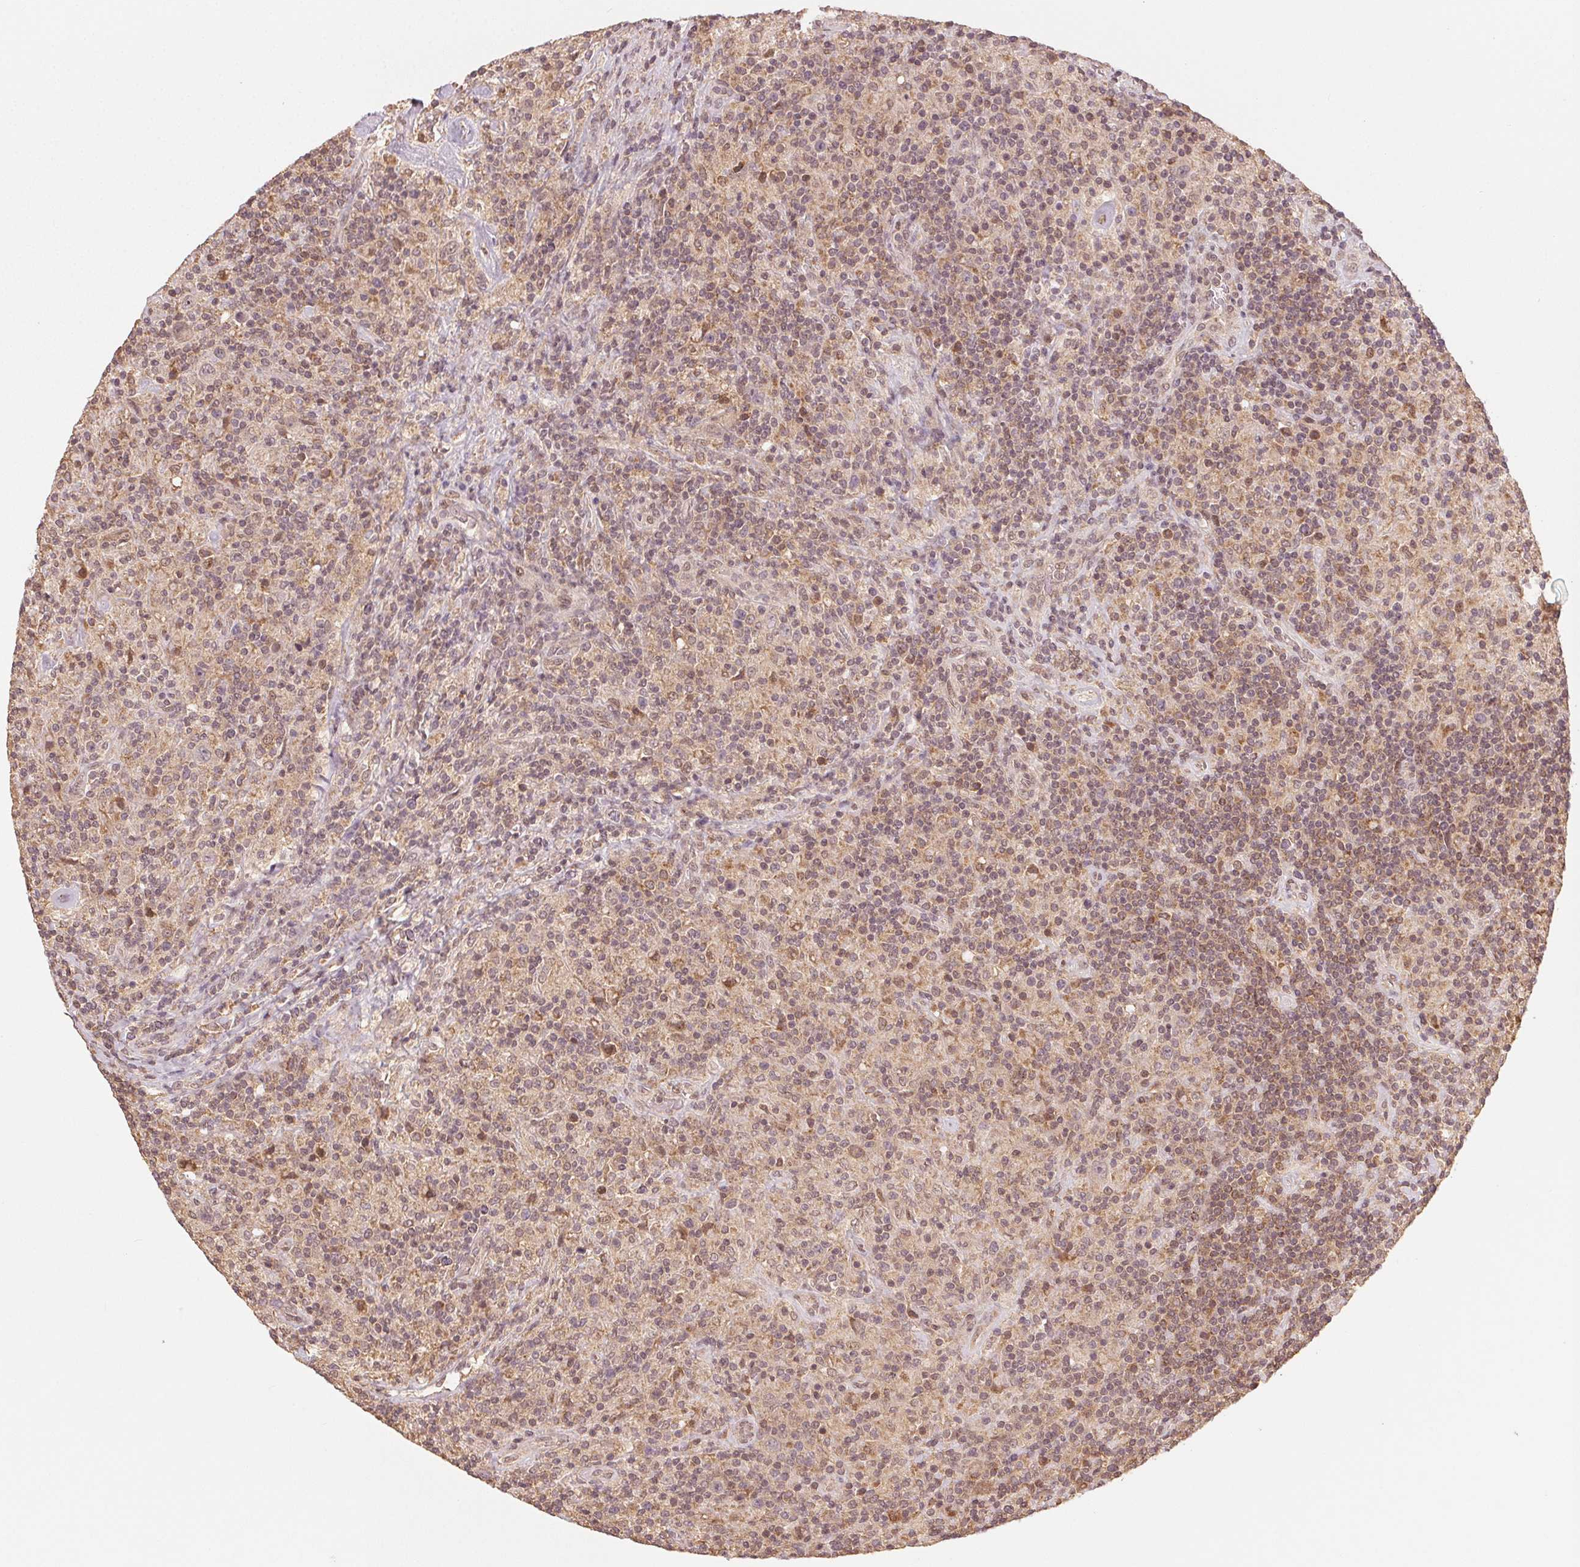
{"staining": {"intensity": "weak", "quantity": "25%-75%", "location": "cytoplasmic/membranous"}, "tissue": "lymphoma", "cell_type": "Tumor cells", "image_type": "cancer", "snomed": [{"axis": "morphology", "description": "Hodgkin's disease, NOS"}, {"axis": "topography", "description": "Lymph node"}], "caption": "Weak cytoplasmic/membranous protein staining is present in about 25%-75% of tumor cells in Hodgkin's disease. (DAB (3,3'-diaminobenzidine) IHC with brightfield microscopy, high magnification).", "gene": "C2orf73", "patient": {"sex": "male", "age": 70}}